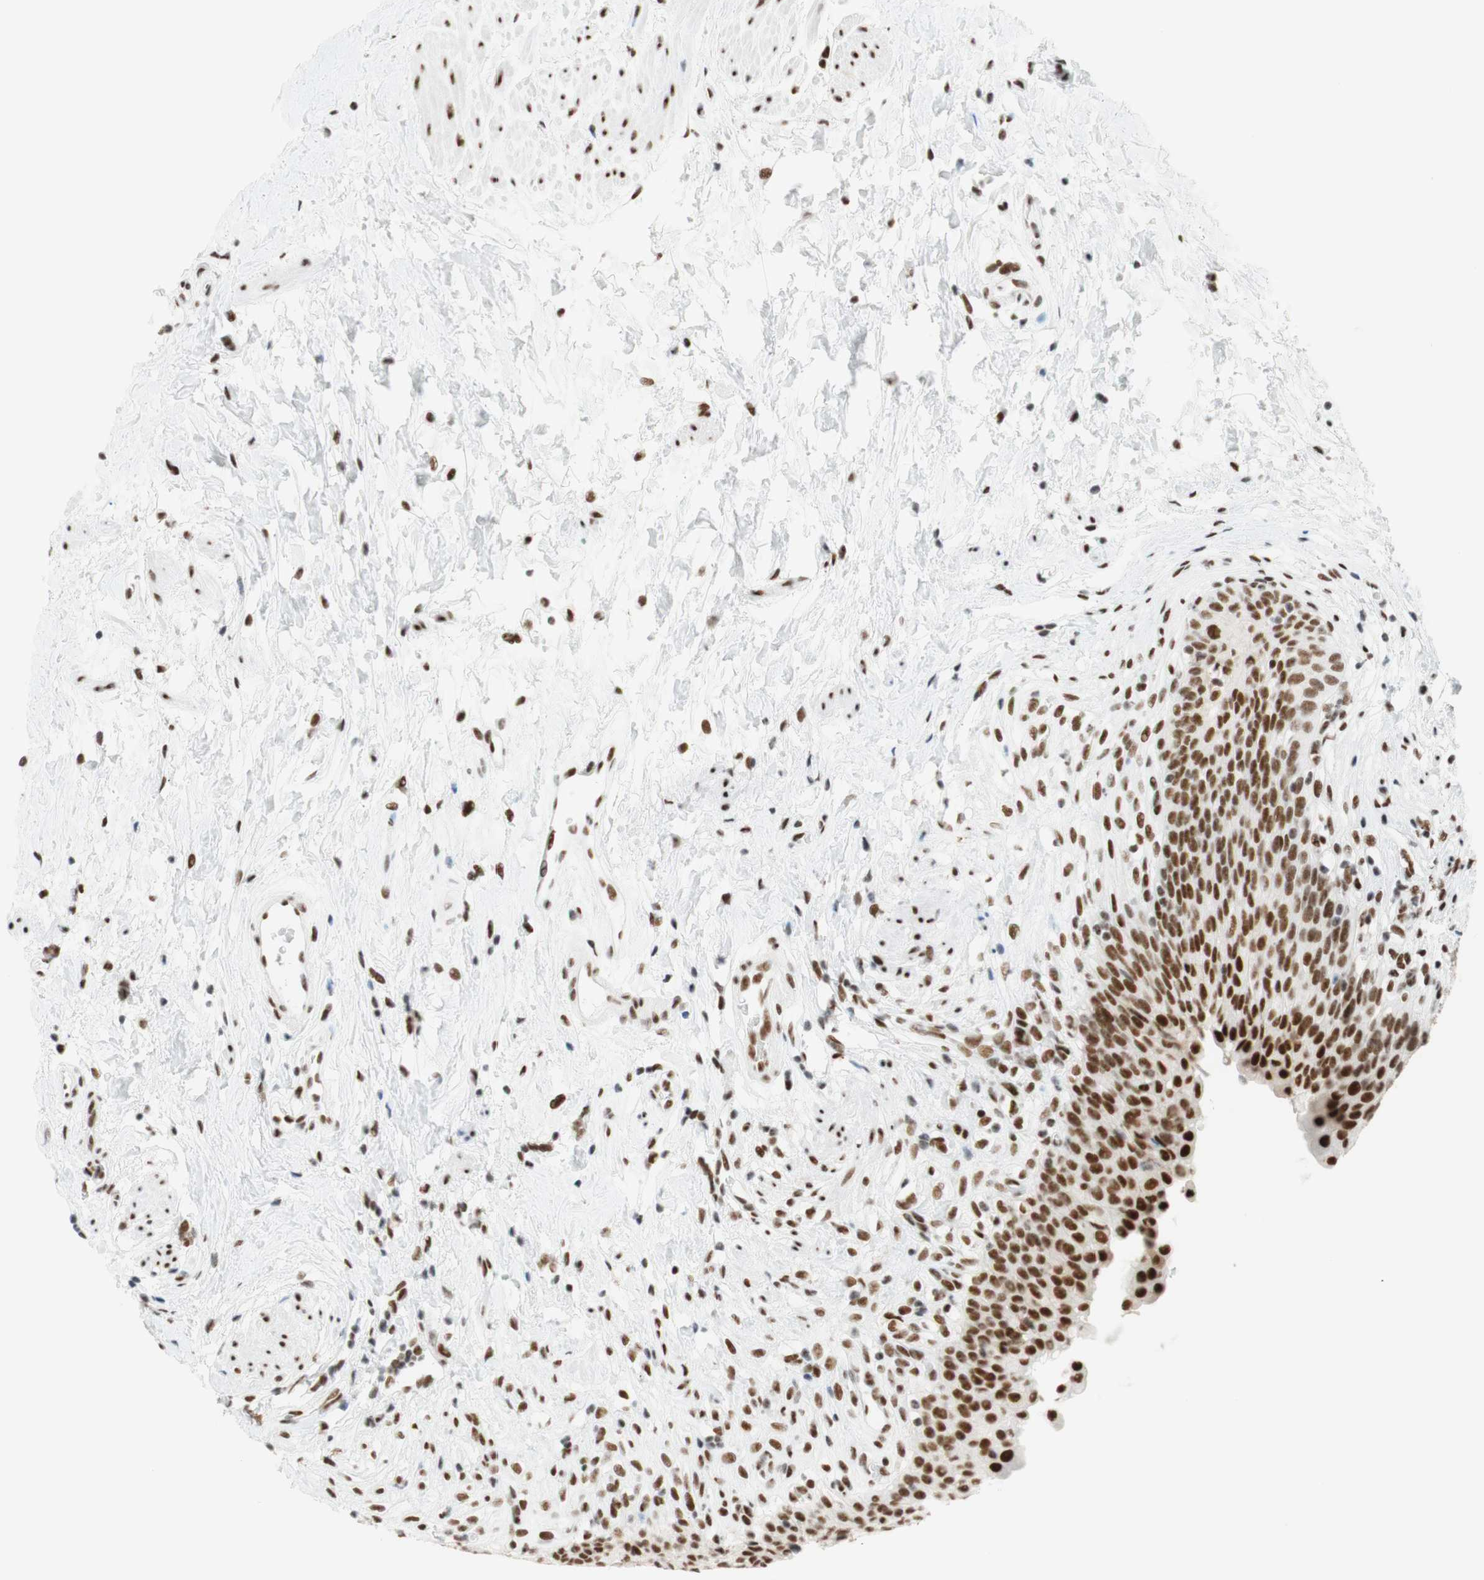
{"staining": {"intensity": "moderate", "quantity": ">75%", "location": "nuclear"}, "tissue": "urinary bladder", "cell_type": "Urothelial cells", "image_type": "normal", "snomed": [{"axis": "morphology", "description": "Normal tissue, NOS"}, {"axis": "topography", "description": "Urinary bladder"}], "caption": "Moderate nuclear staining is seen in approximately >75% of urothelial cells in benign urinary bladder. (DAB = brown stain, brightfield microscopy at high magnification).", "gene": "RNF20", "patient": {"sex": "female", "age": 79}}